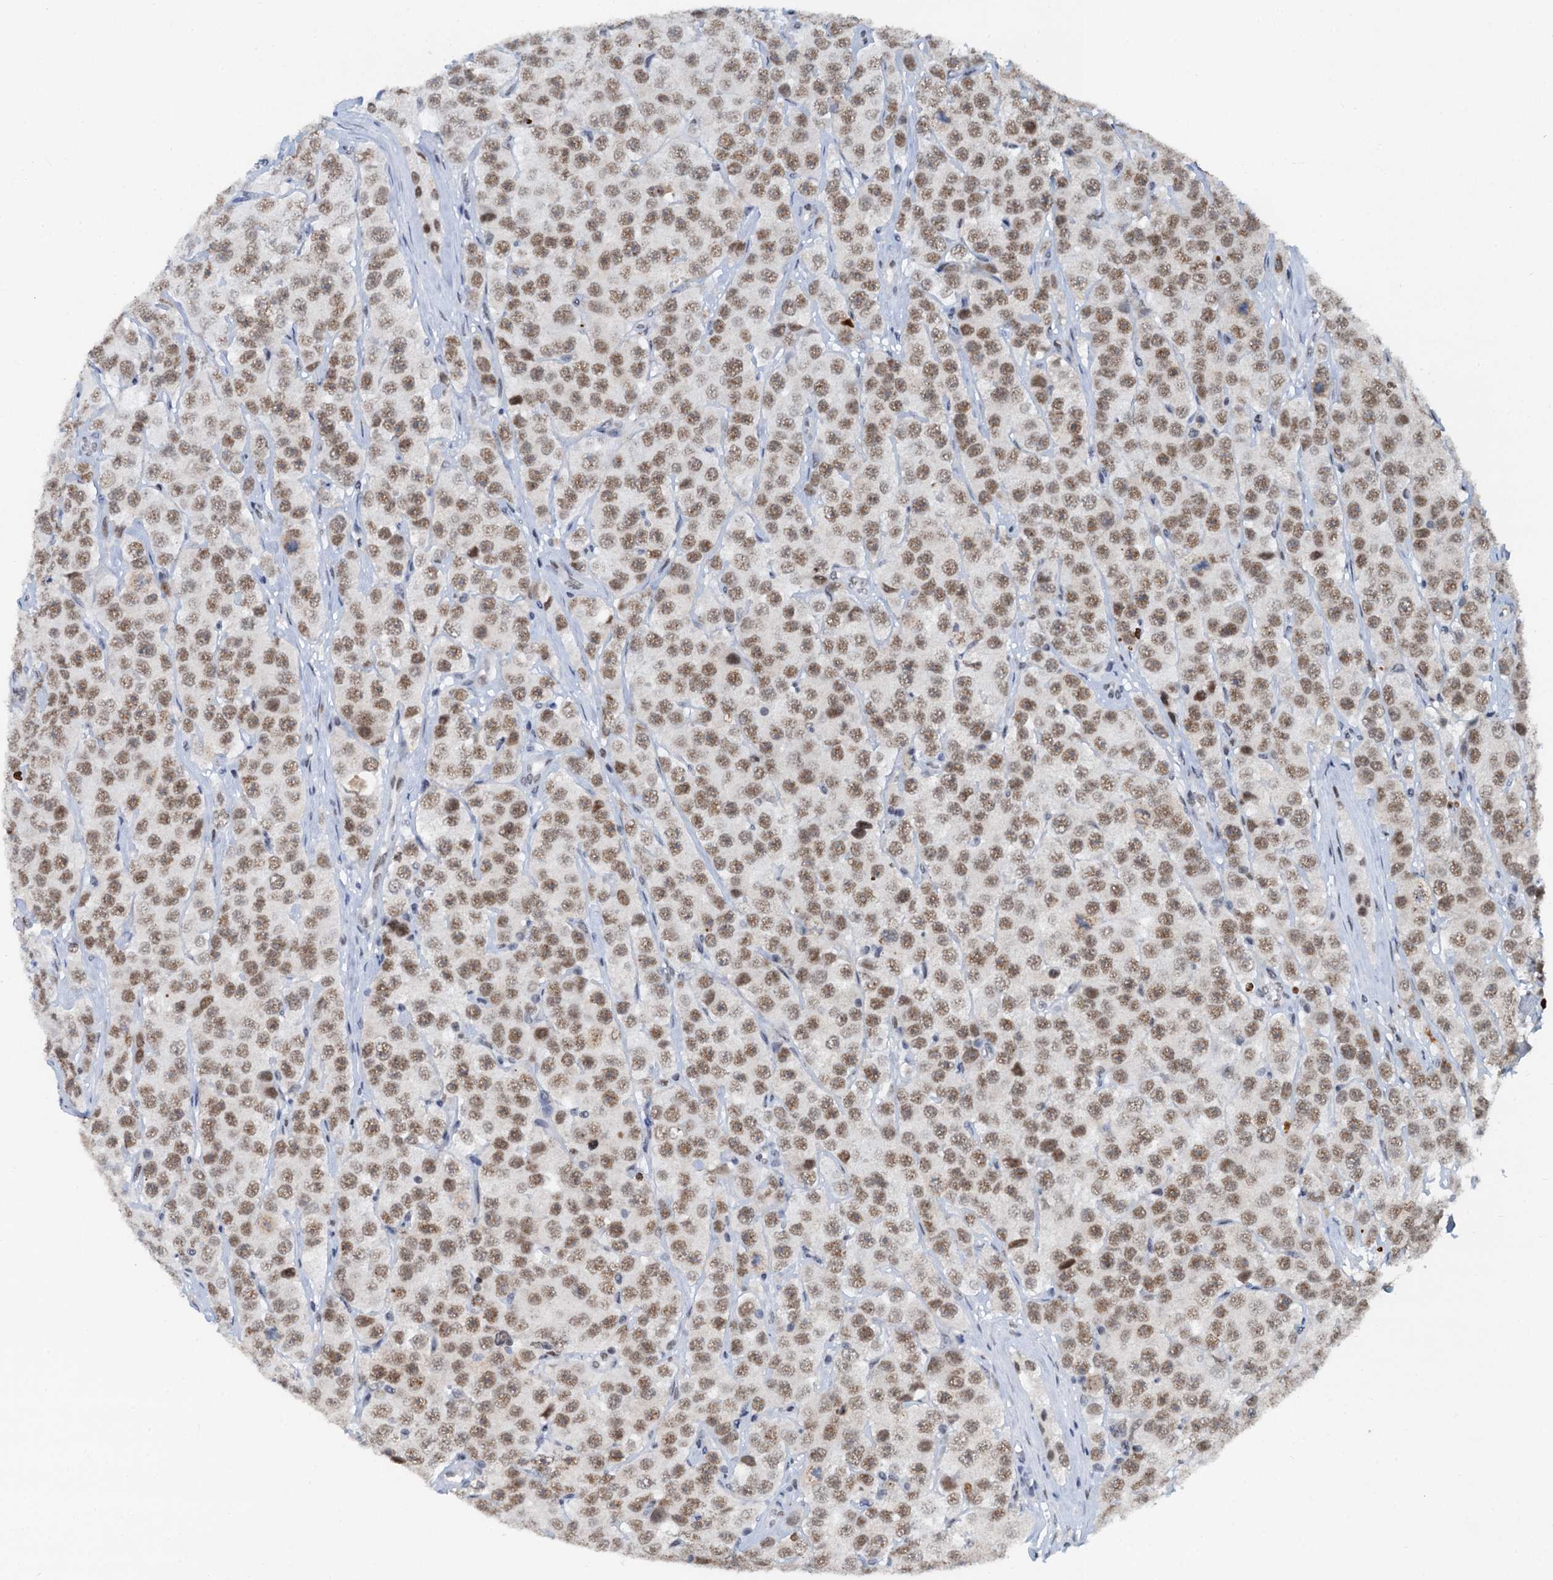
{"staining": {"intensity": "moderate", "quantity": ">75%", "location": "nuclear"}, "tissue": "testis cancer", "cell_type": "Tumor cells", "image_type": "cancer", "snomed": [{"axis": "morphology", "description": "Seminoma, NOS"}, {"axis": "topography", "description": "Testis"}], "caption": "IHC of human seminoma (testis) demonstrates medium levels of moderate nuclear expression in about >75% of tumor cells.", "gene": "SNRPD1", "patient": {"sex": "male", "age": 28}}